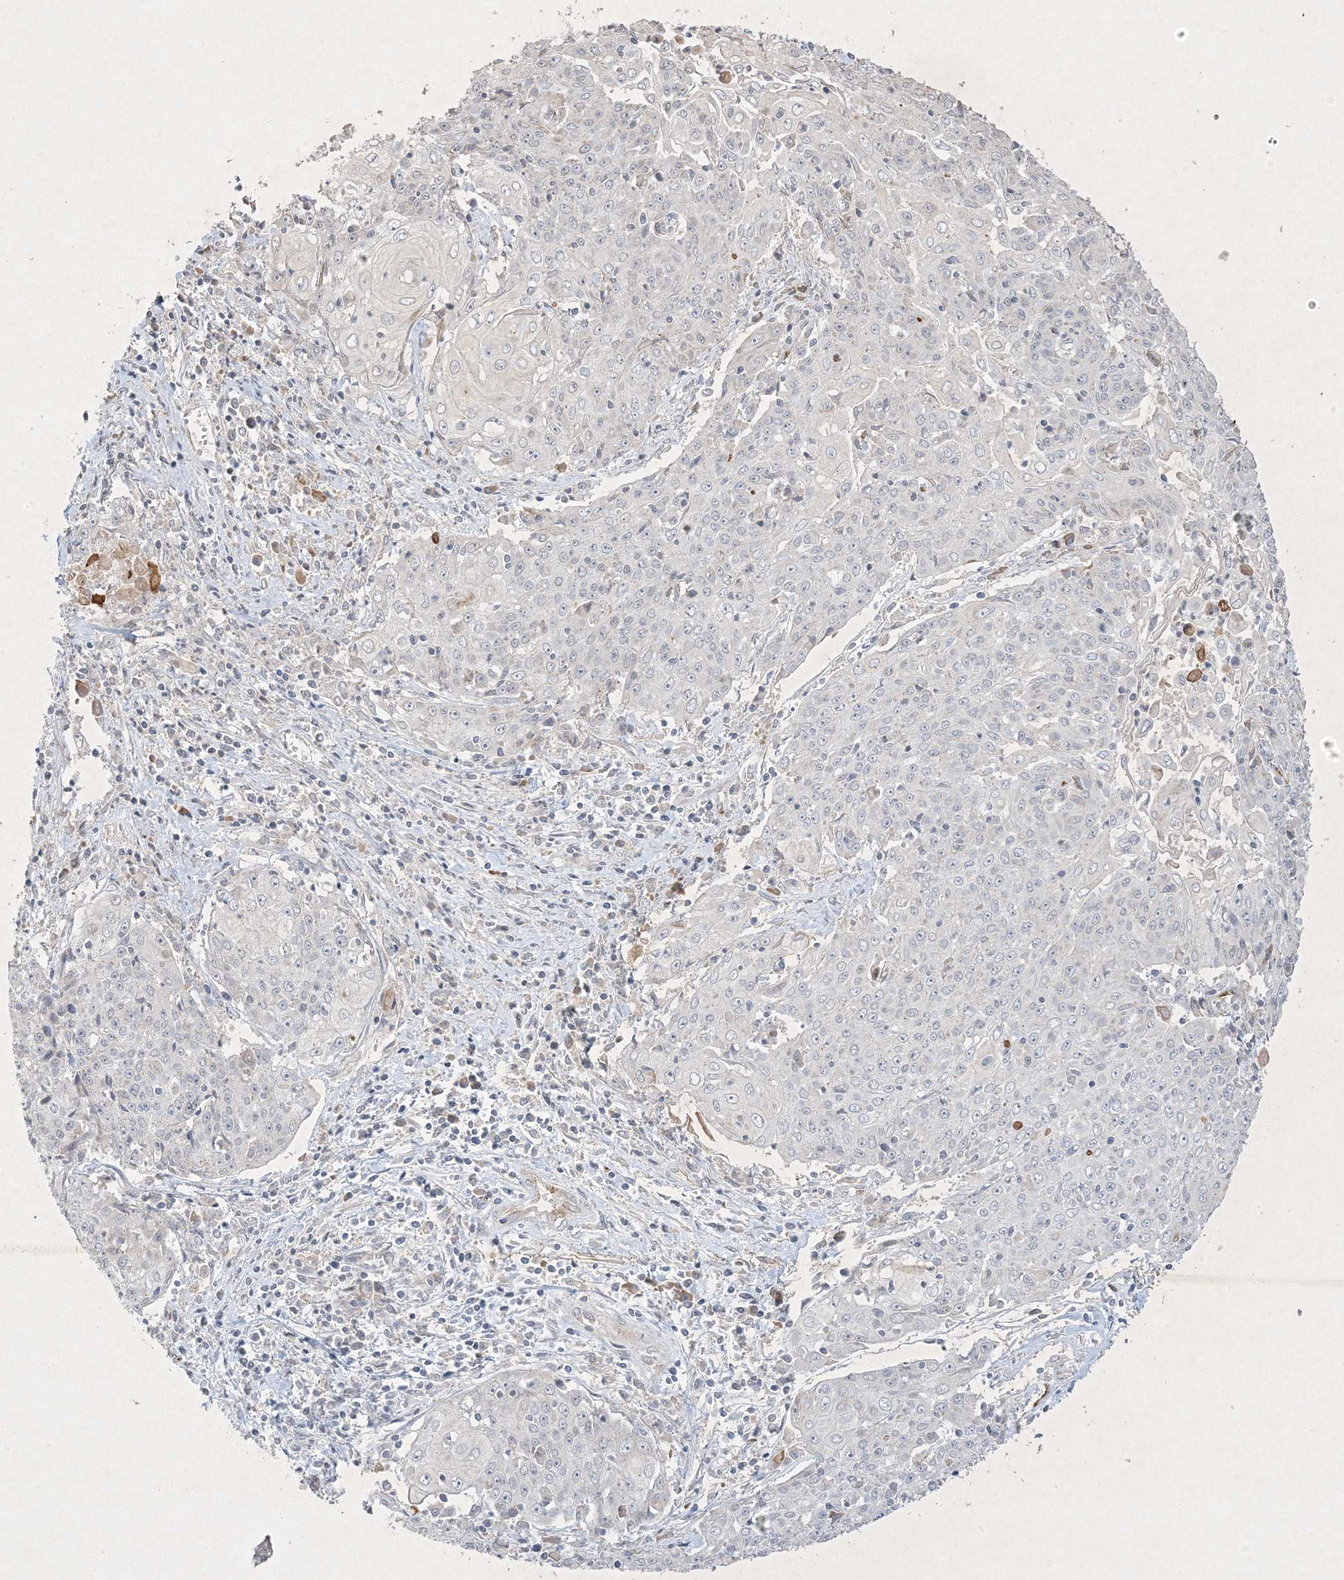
{"staining": {"intensity": "negative", "quantity": "none", "location": "none"}, "tissue": "cervical cancer", "cell_type": "Tumor cells", "image_type": "cancer", "snomed": [{"axis": "morphology", "description": "Squamous cell carcinoma, NOS"}, {"axis": "topography", "description": "Cervix"}], "caption": "IHC image of neoplastic tissue: human cervical squamous cell carcinoma stained with DAB (3,3'-diaminobenzidine) shows no significant protein positivity in tumor cells.", "gene": "PRSS36", "patient": {"sex": "female", "age": 48}}